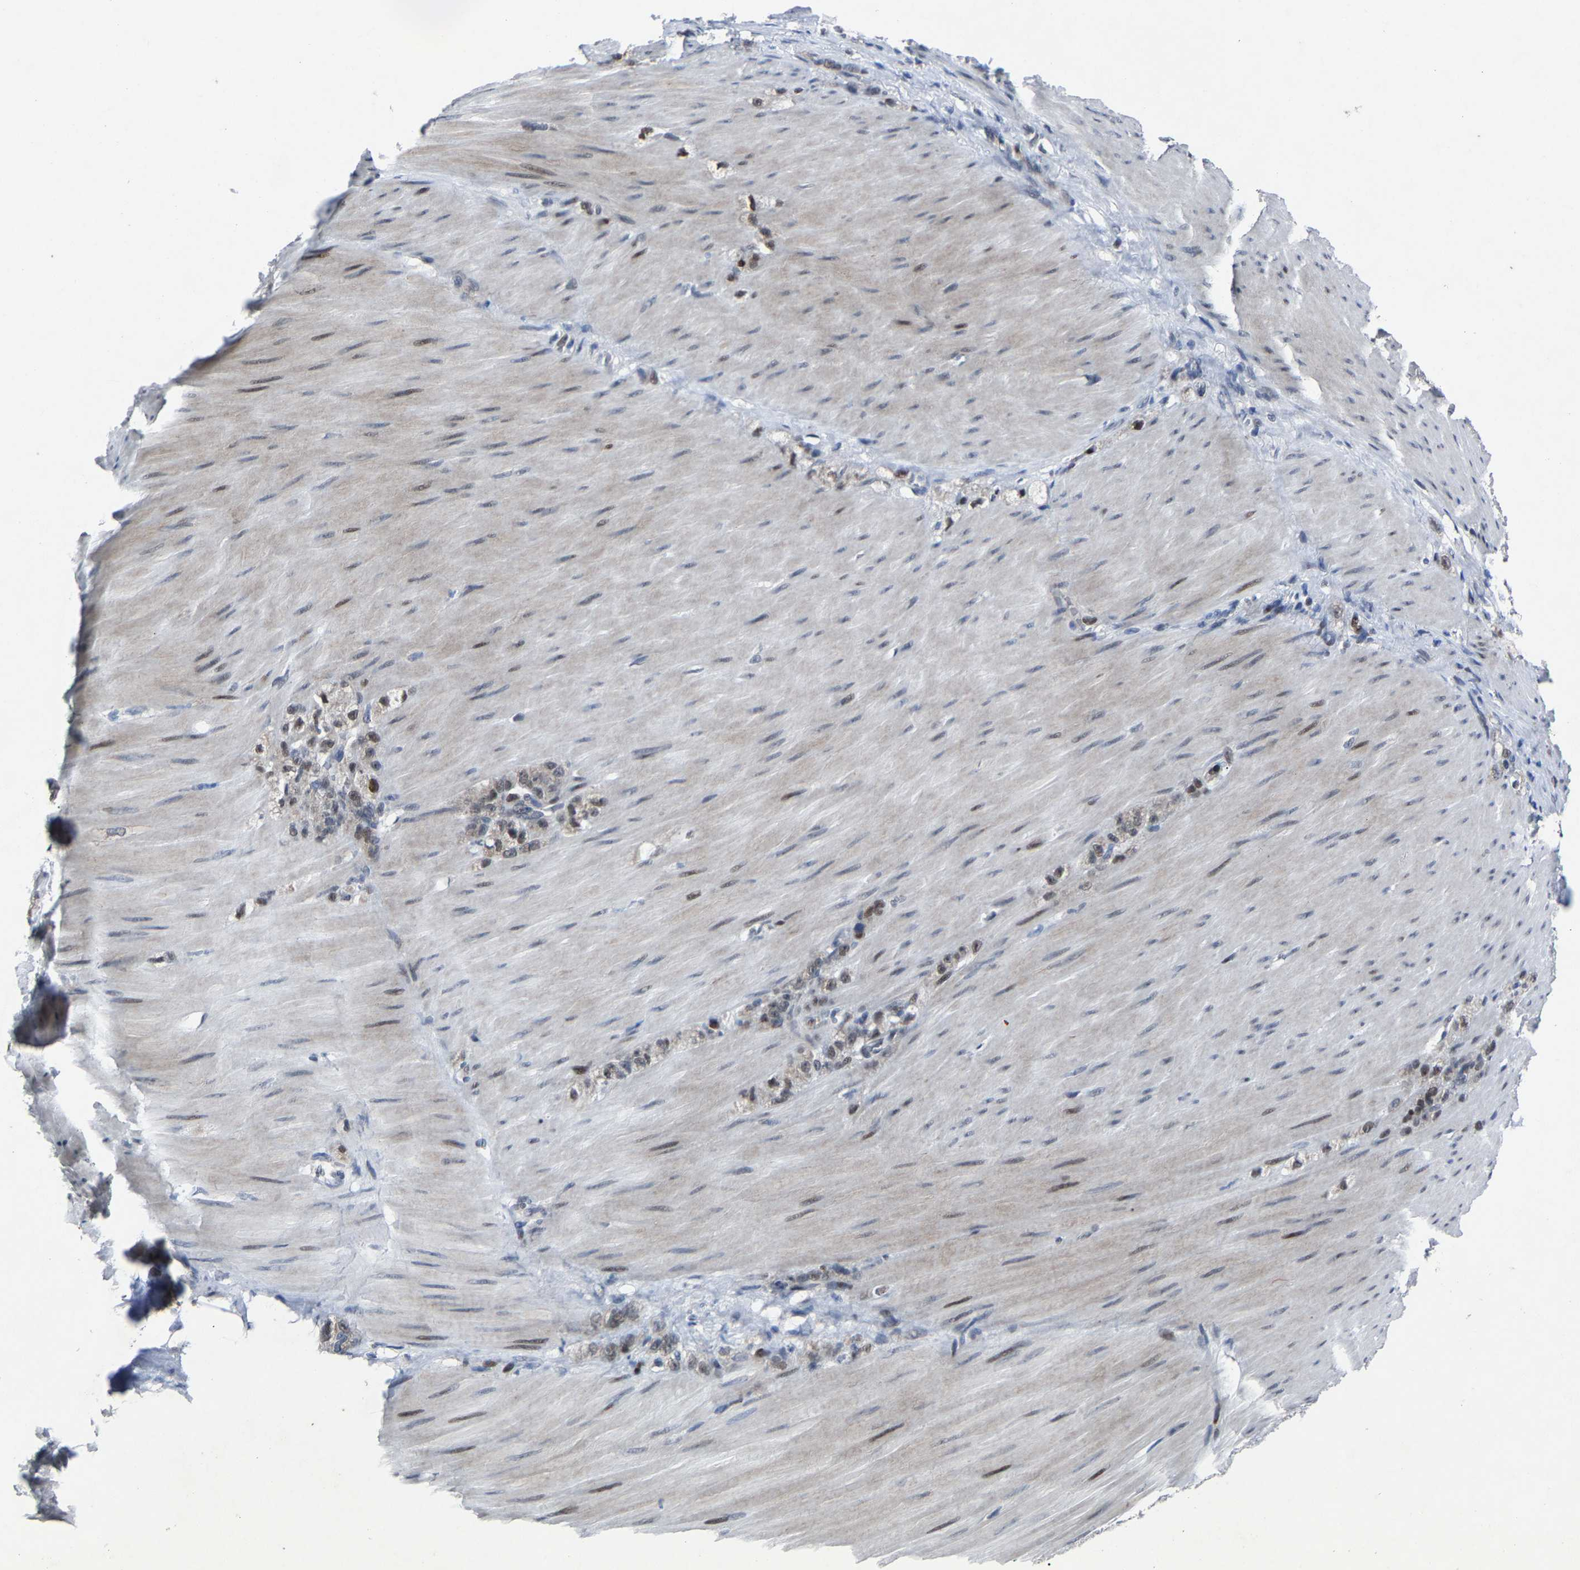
{"staining": {"intensity": "weak", "quantity": ">75%", "location": "nuclear"}, "tissue": "stomach cancer", "cell_type": "Tumor cells", "image_type": "cancer", "snomed": [{"axis": "morphology", "description": "Normal tissue, NOS"}, {"axis": "morphology", "description": "Adenocarcinoma, NOS"}, {"axis": "topography", "description": "Stomach"}], "caption": "There is low levels of weak nuclear expression in tumor cells of stomach adenocarcinoma, as demonstrated by immunohistochemical staining (brown color).", "gene": "LSM8", "patient": {"sex": "male", "age": 82}}